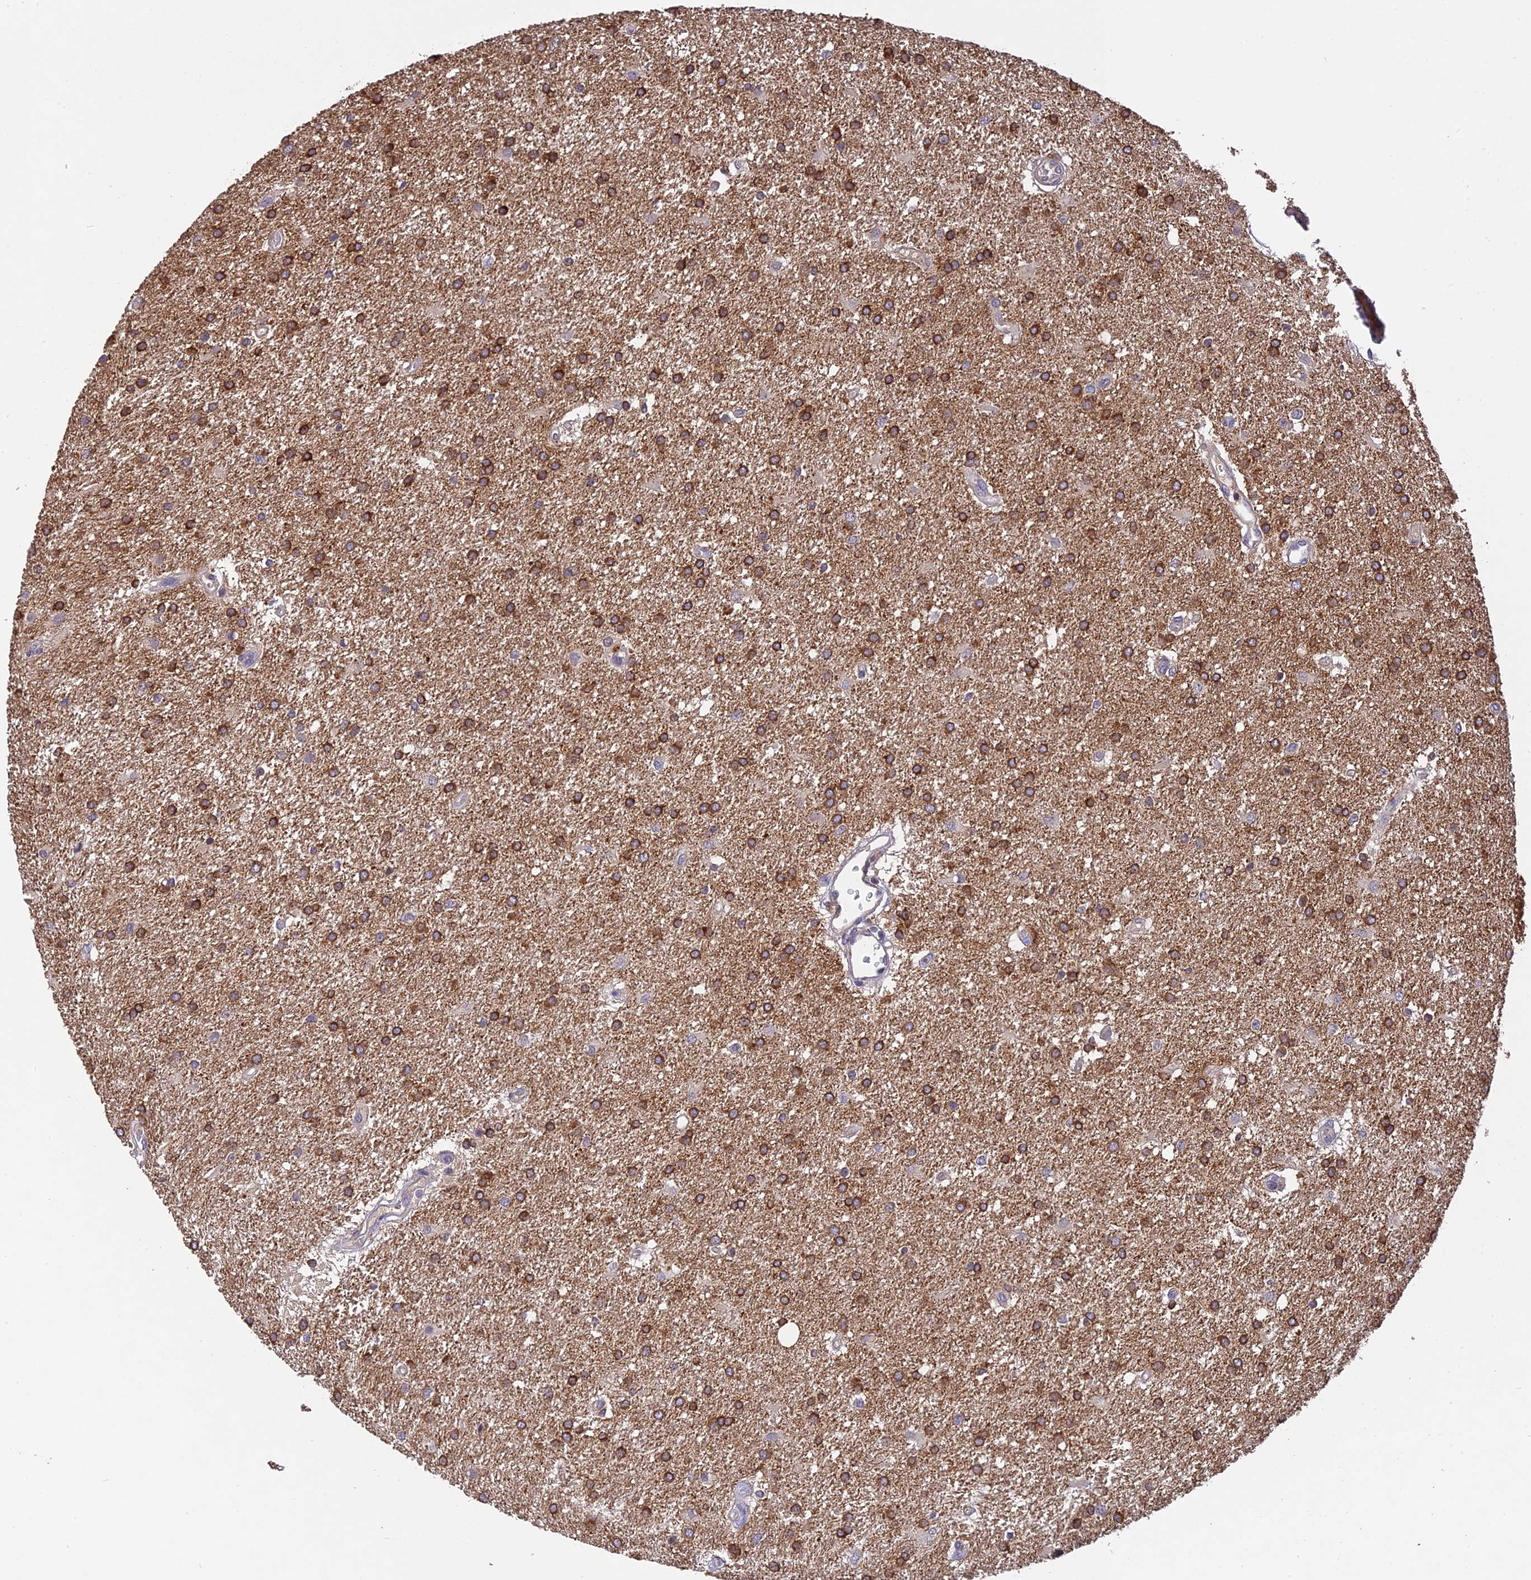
{"staining": {"intensity": "moderate", "quantity": ">75%", "location": "cytoplasmic/membranous"}, "tissue": "glioma", "cell_type": "Tumor cells", "image_type": "cancer", "snomed": [{"axis": "morphology", "description": "Glioma, malignant, Low grade"}, {"axis": "topography", "description": "Brain"}], "caption": "A brown stain shows moderate cytoplasmic/membranous expression of a protein in malignant low-grade glioma tumor cells.", "gene": "DENND5B", "patient": {"sex": "male", "age": 66}}